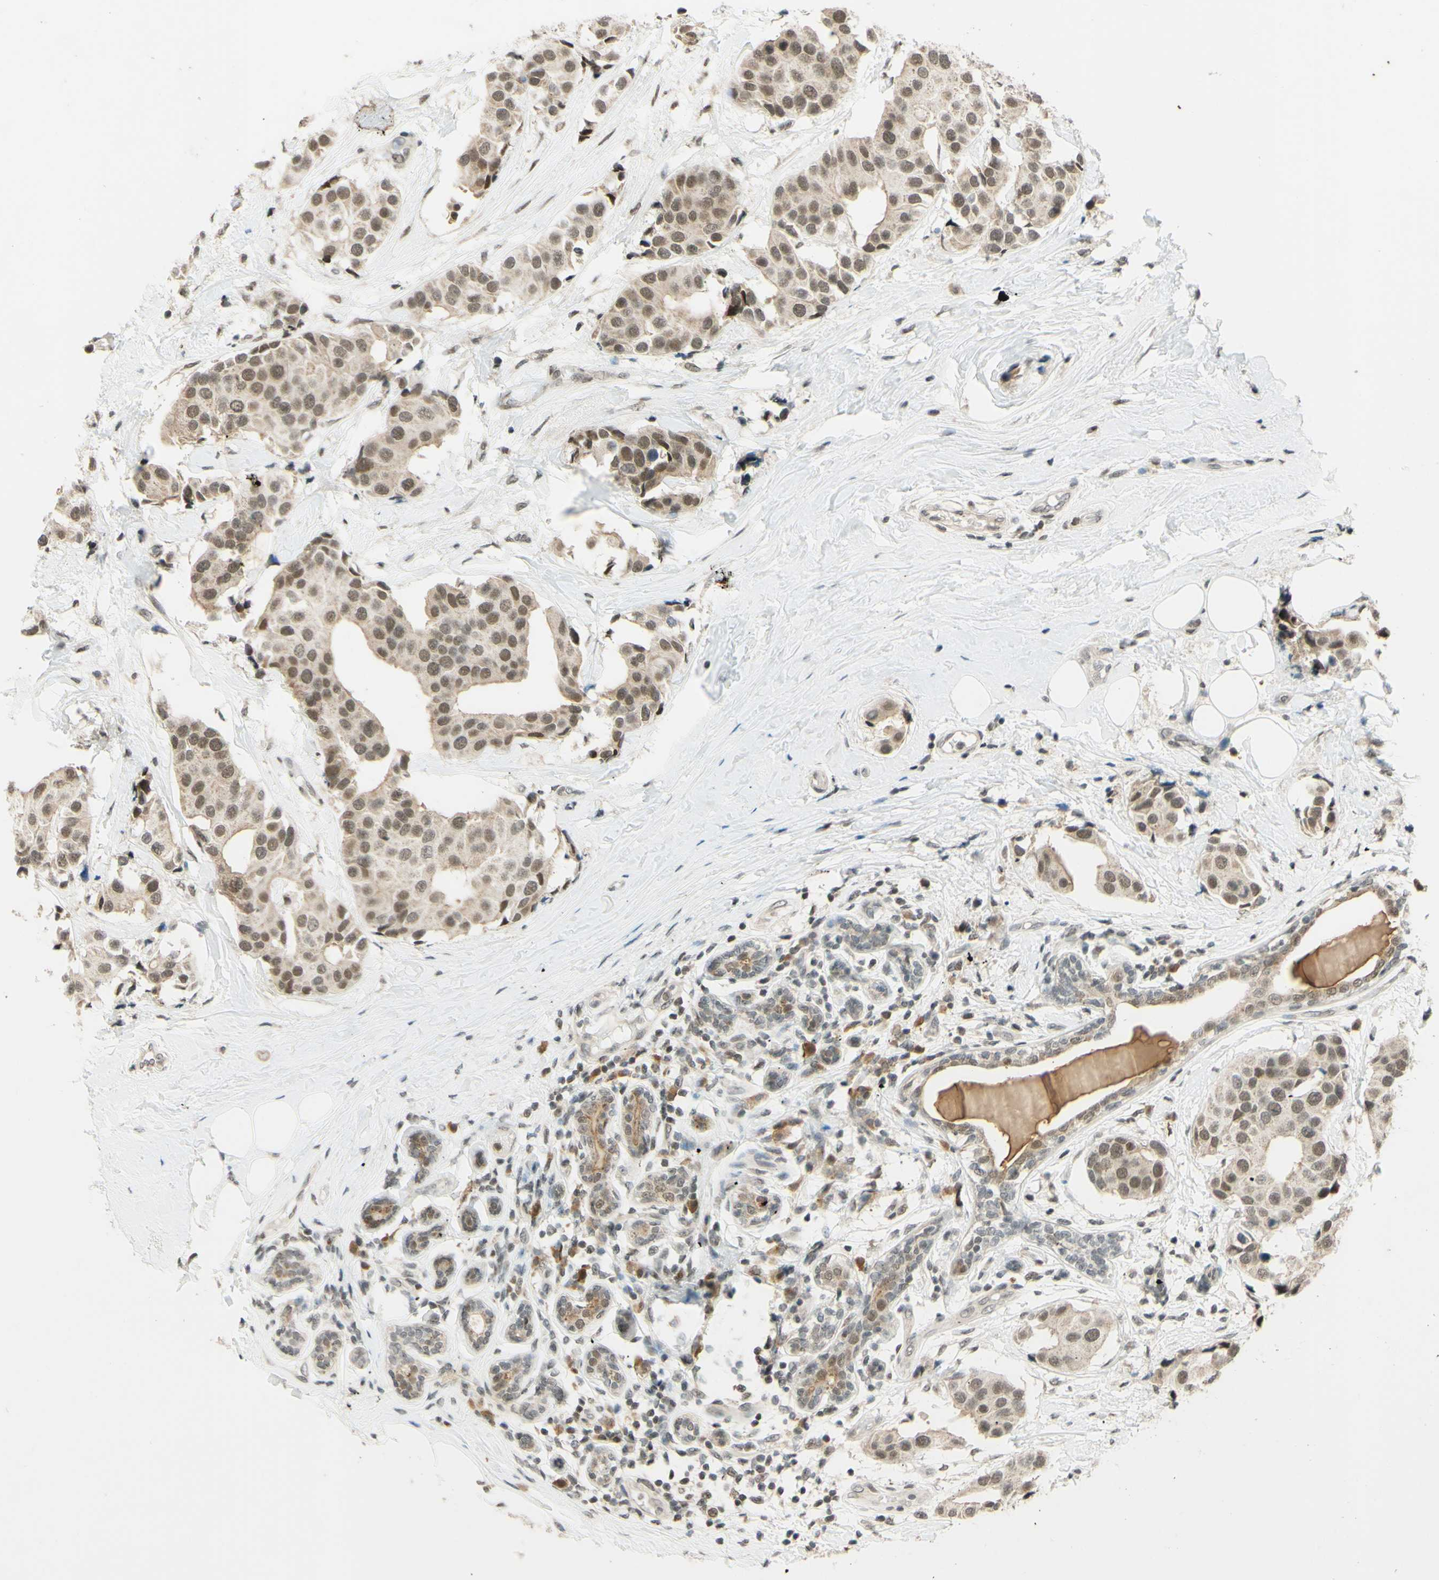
{"staining": {"intensity": "moderate", "quantity": ">75%", "location": "nuclear"}, "tissue": "breast cancer", "cell_type": "Tumor cells", "image_type": "cancer", "snomed": [{"axis": "morphology", "description": "Normal tissue, NOS"}, {"axis": "morphology", "description": "Duct carcinoma"}, {"axis": "topography", "description": "Breast"}], "caption": "The micrograph demonstrates a brown stain indicating the presence of a protein in the nuclear of tumor cells in breast cancer.", "gene": "SMARCB1", "patient": {"sex": "female", "age": 39}}